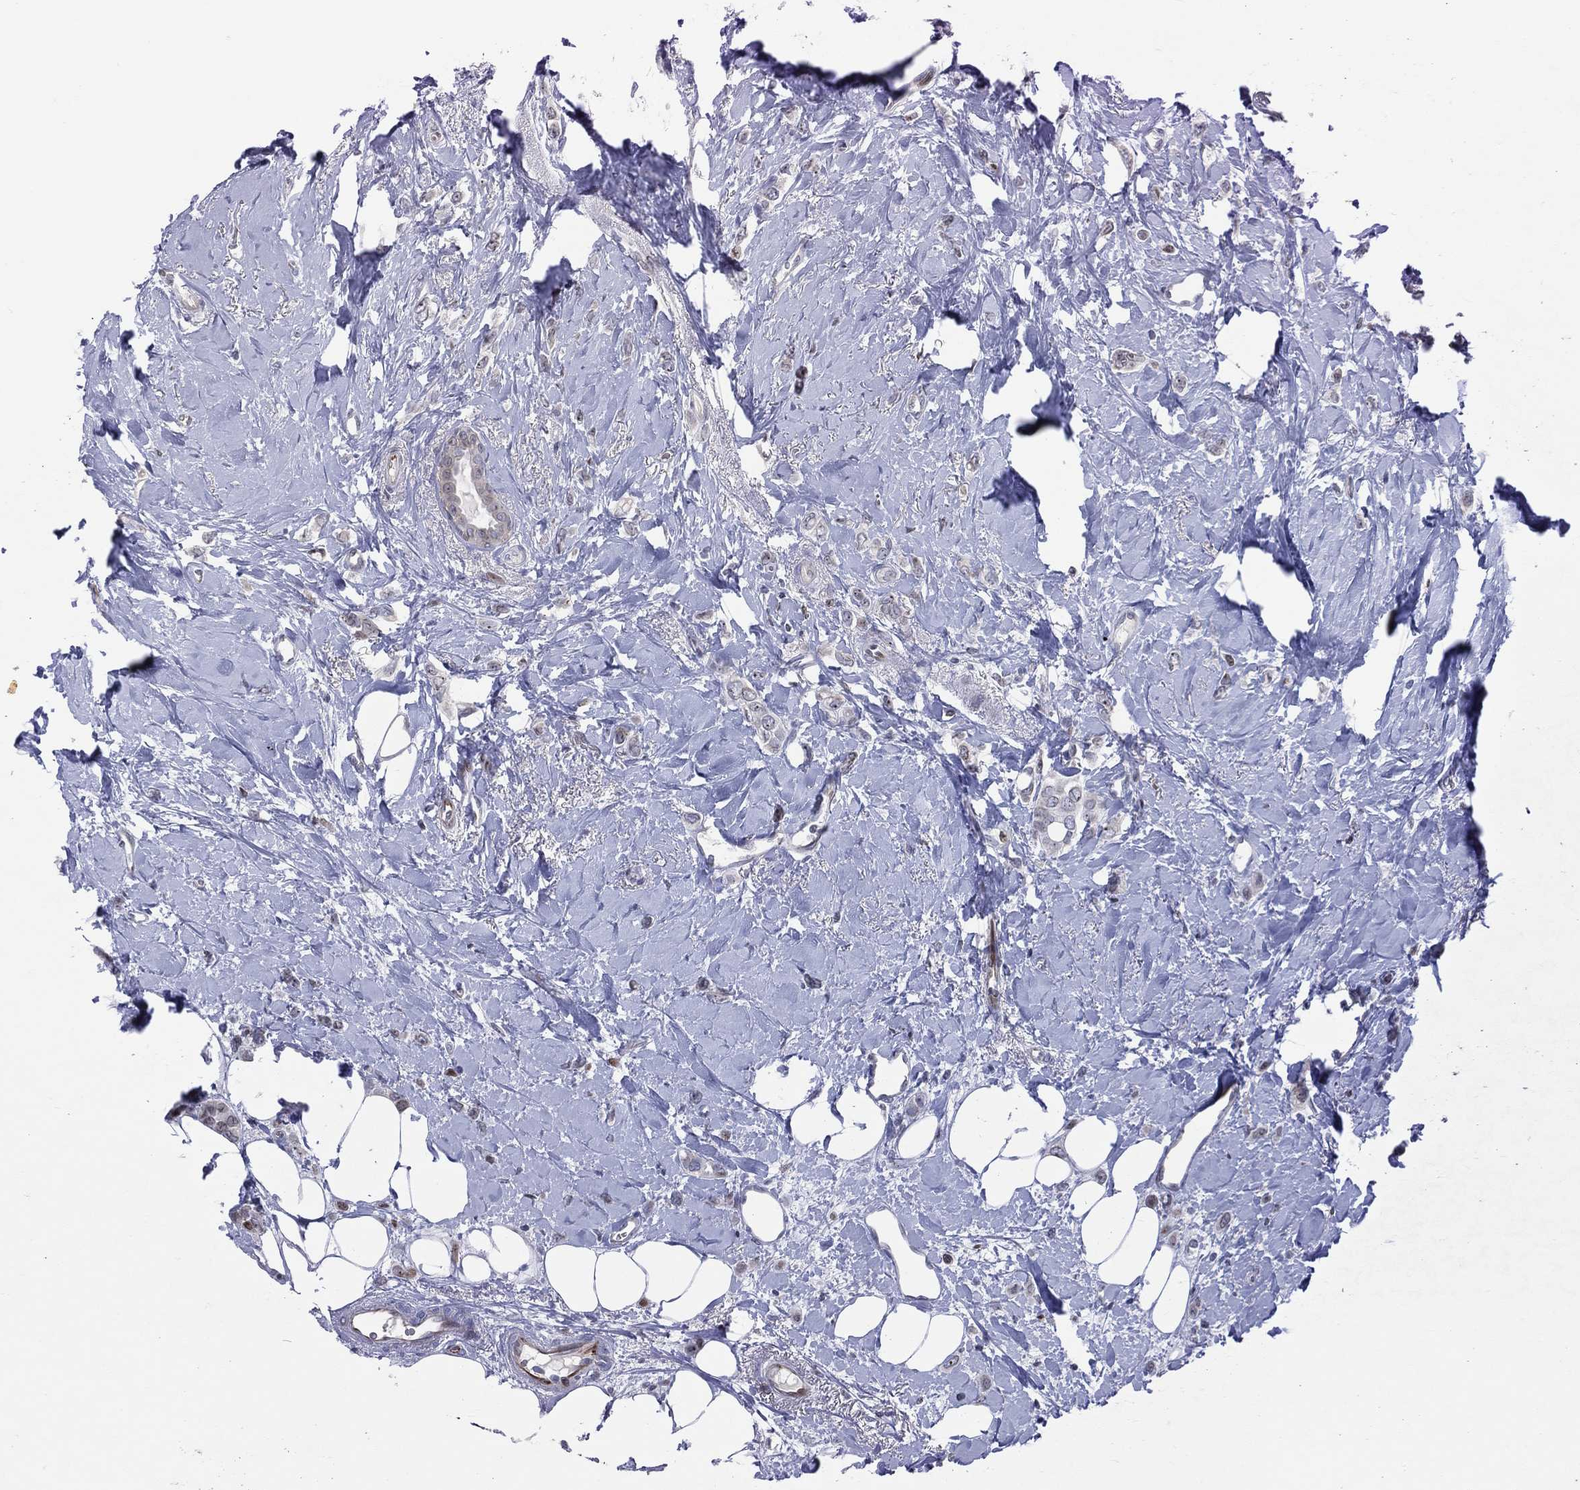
{"staining": {"intensity": "moderate", "quantity": "<25%", "location": "nuclear"}, "tissue": "breast cancer", "cell_type": "Tumor cells", "image_type": "cancer", "snomed": [{"axis": "morphology", "description": "Lobular carcinoma"}, {"axis": "topography", "description": "Breast"}], "caption": "There is low levels of moderate nuclear positivity in tumor cells of lobular carcinoma (breast), as demonstrated by immunohistochemical staining (brown color).", "gene": "DBF4B", "patient": {"sex": "female", "age": 66}}